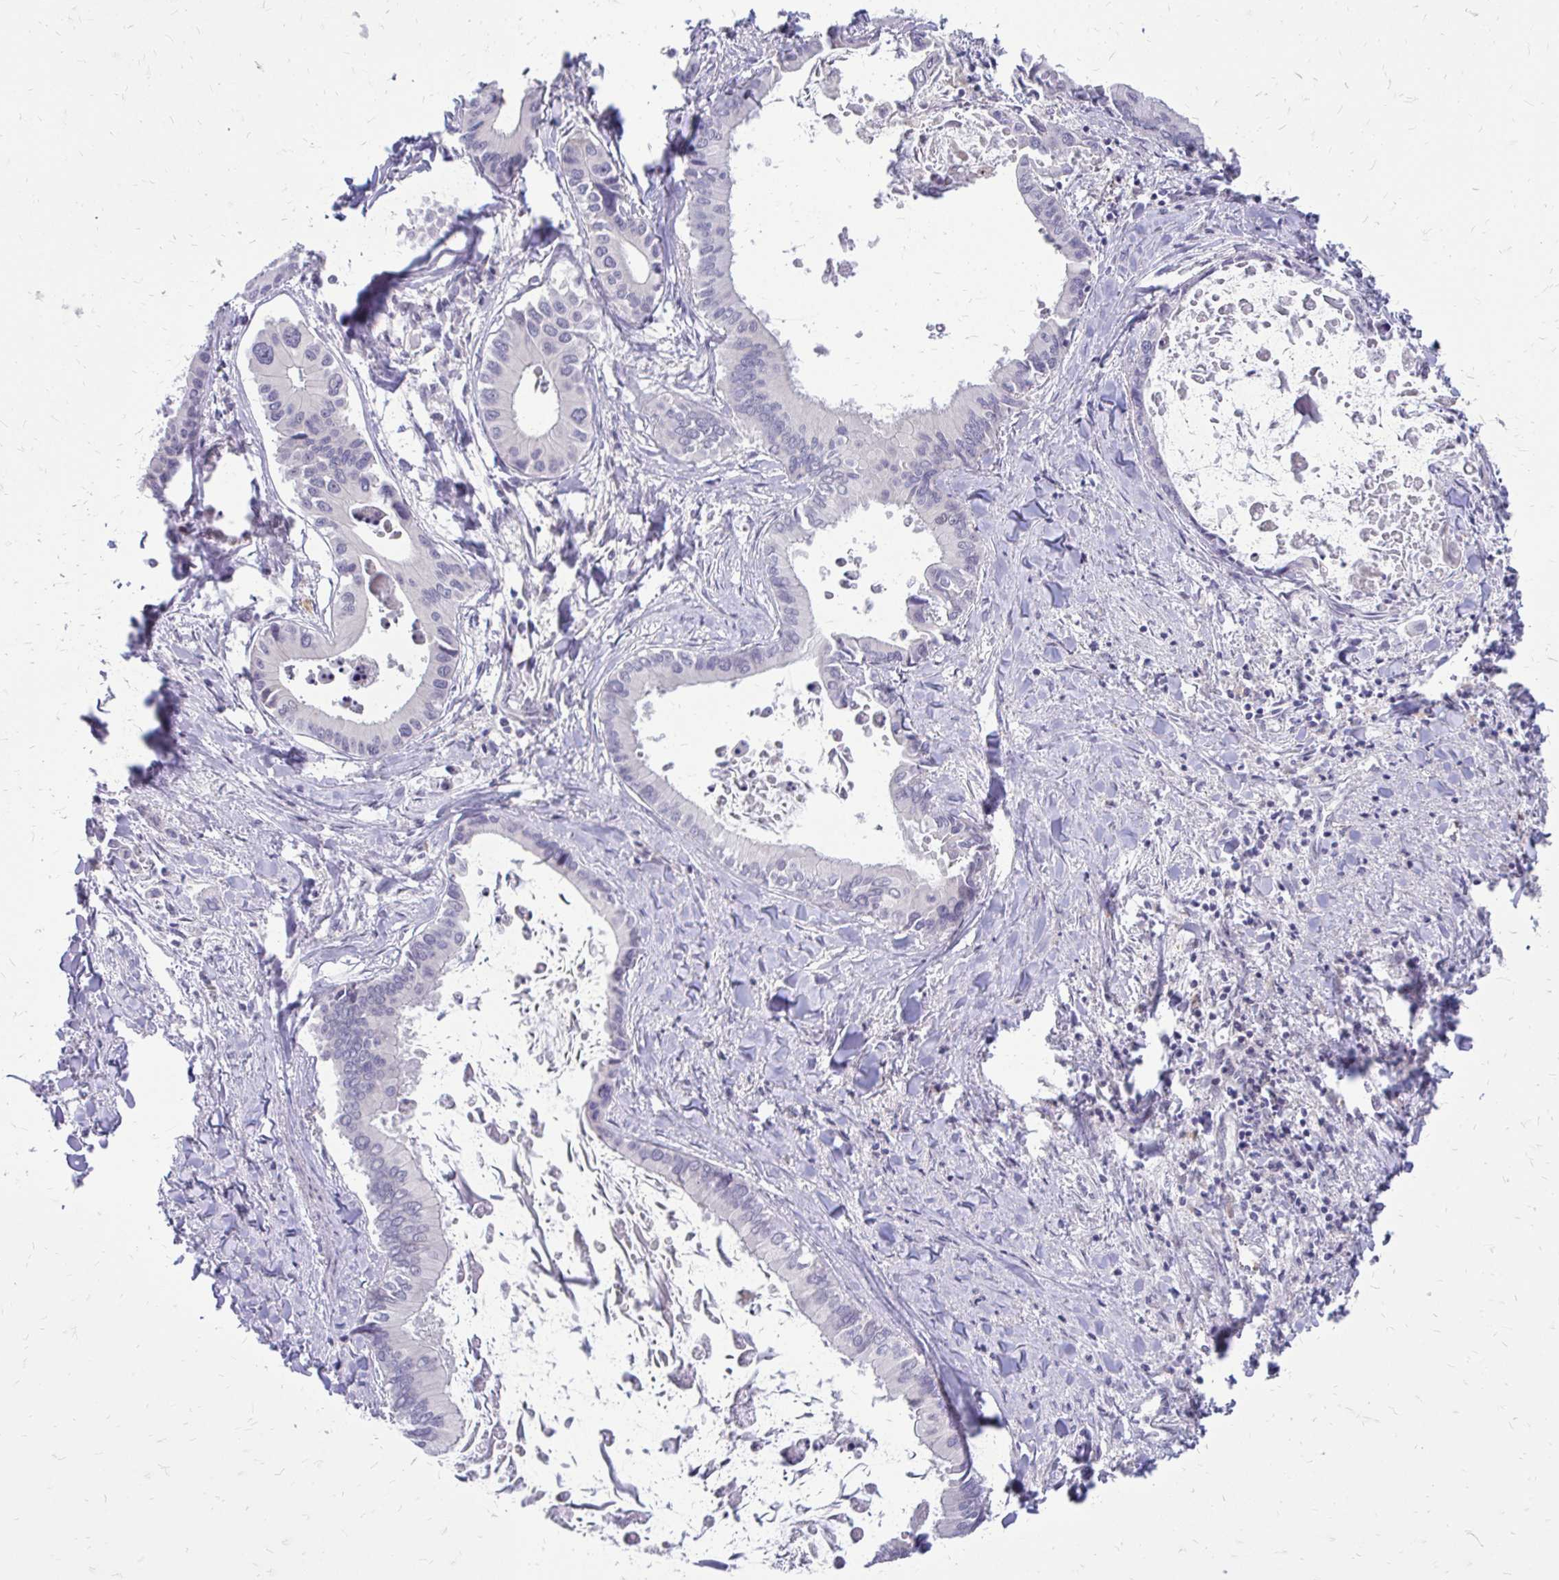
{"staining": {"intensity": "negative", "quantity": "none", "location": "none"}, "tissue": "liver cancer", "cell_type": "Tumor cells", "image_type": "cancer", "snomed": [{"axis": "morphology", "description": "Cholangiocarcinoma"}, {"axis": "topography", "description": "Liver"}], "caption": "Tumor cells are negative for protein expression in human liver cancer.", "gene": "PPDPFL", "patient": {"sex": "male", "age": 66}}